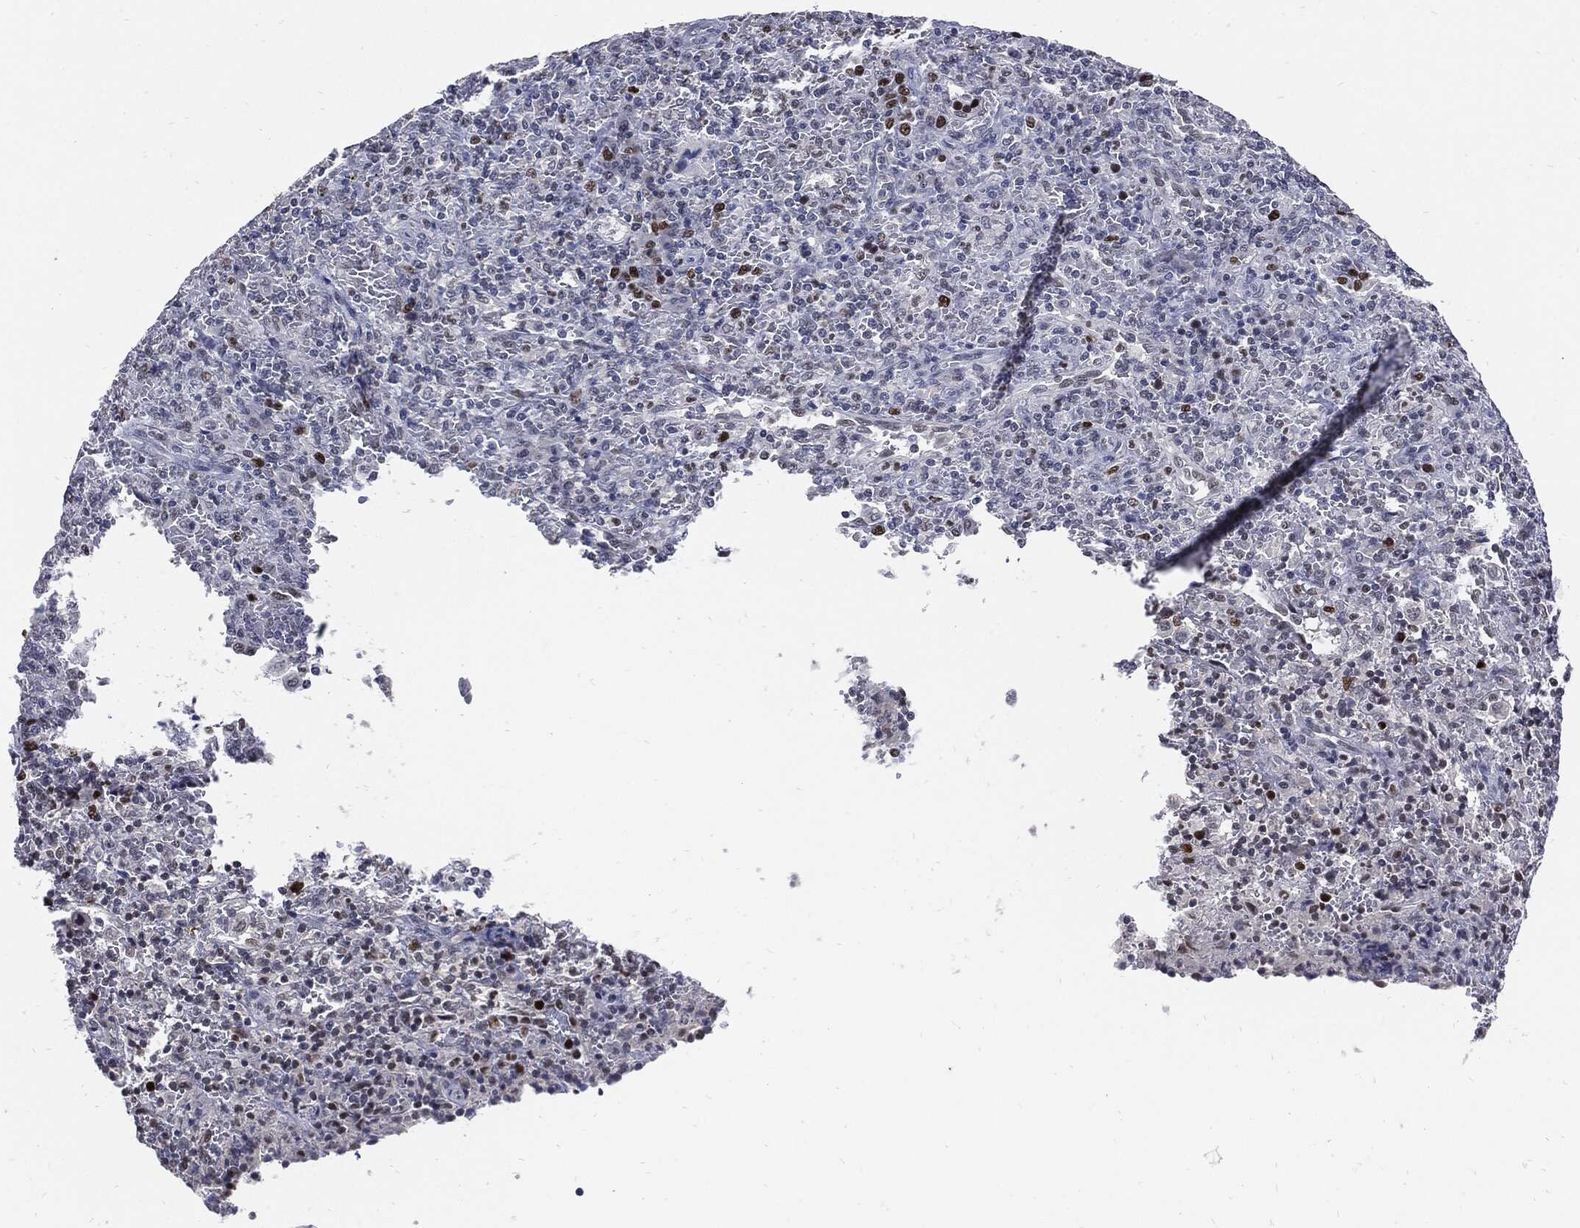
{"staining": {"intensity": "negative", "quantity": "none", "location": "none"}, "tissue": "lymphoma", "cell_type": "Tumor cells", "image_type": "cancer", "snomed": [{"axis": "morphology", "description": "Malignant lymphoma, non-Hodgkin's type, Low grade"}, {"axis": "topography", "description": "Spleen"}], "caption": "An IHC image of malignant lymphoma, non-Hodgkin's type (low-grade) is shown. There is no staining in tumor cells of malignant lymphoma, non-Hodgkin's type (low-grade).", "gene": "NBN", "patient": {"sex": "male", "age": 62}}